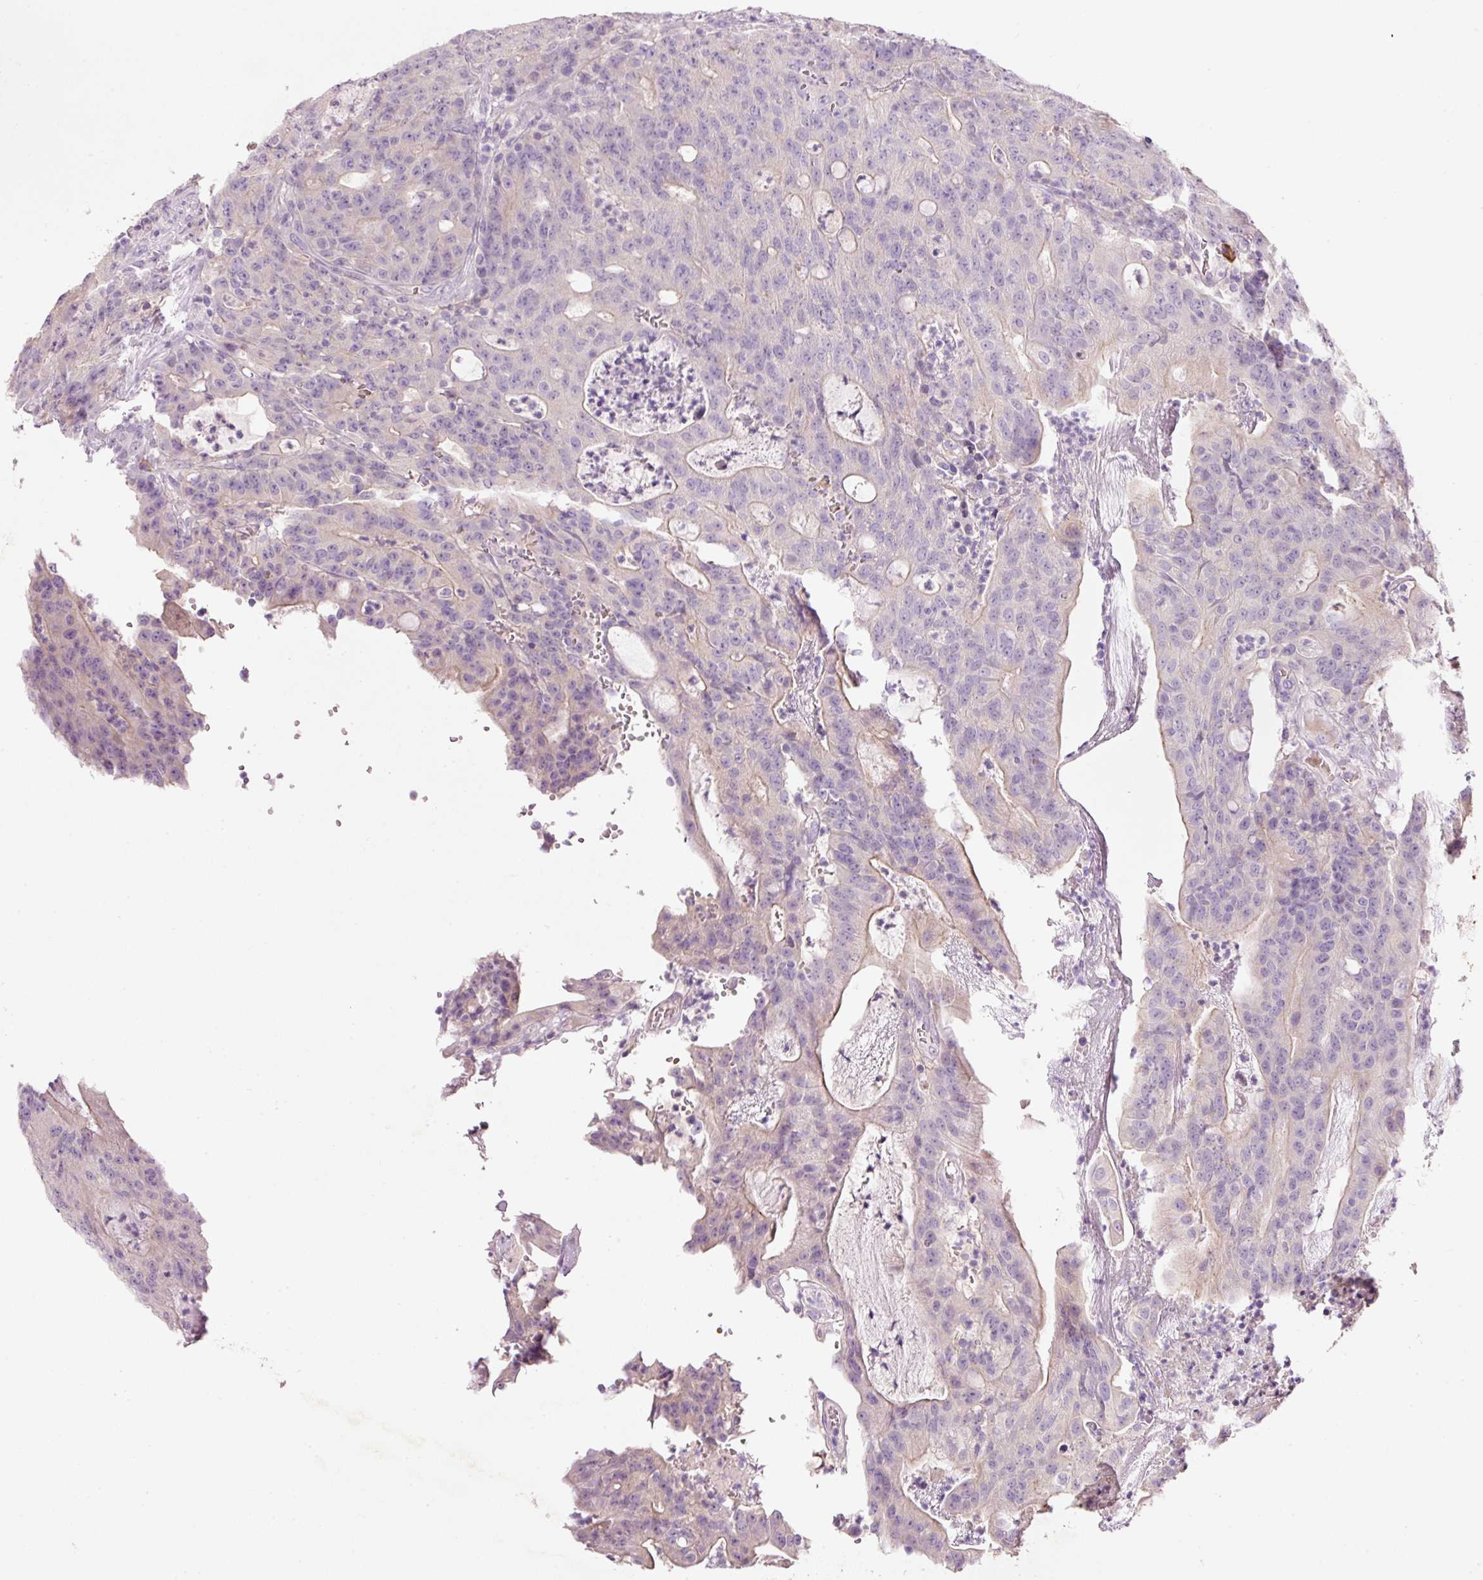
{"staining": {"intensity": "negative", "quantity": "none", "location": "none"}, "tissue": "colorectal cancer", "cell_type": "Tumor cells", "image_type": "cancer", "snomed": [{"axis": "morphology", "description": "Adenocarcinoma, NOS"}, {"axis": "topography", "description": "Colon"}], "caption": "The histopathology image reveals no significant positivity in tumor cells of colorectal cancer (adenocarcinoma).", "gene": "TENT5C", "patient": {"sex": "male", "age": 83}}